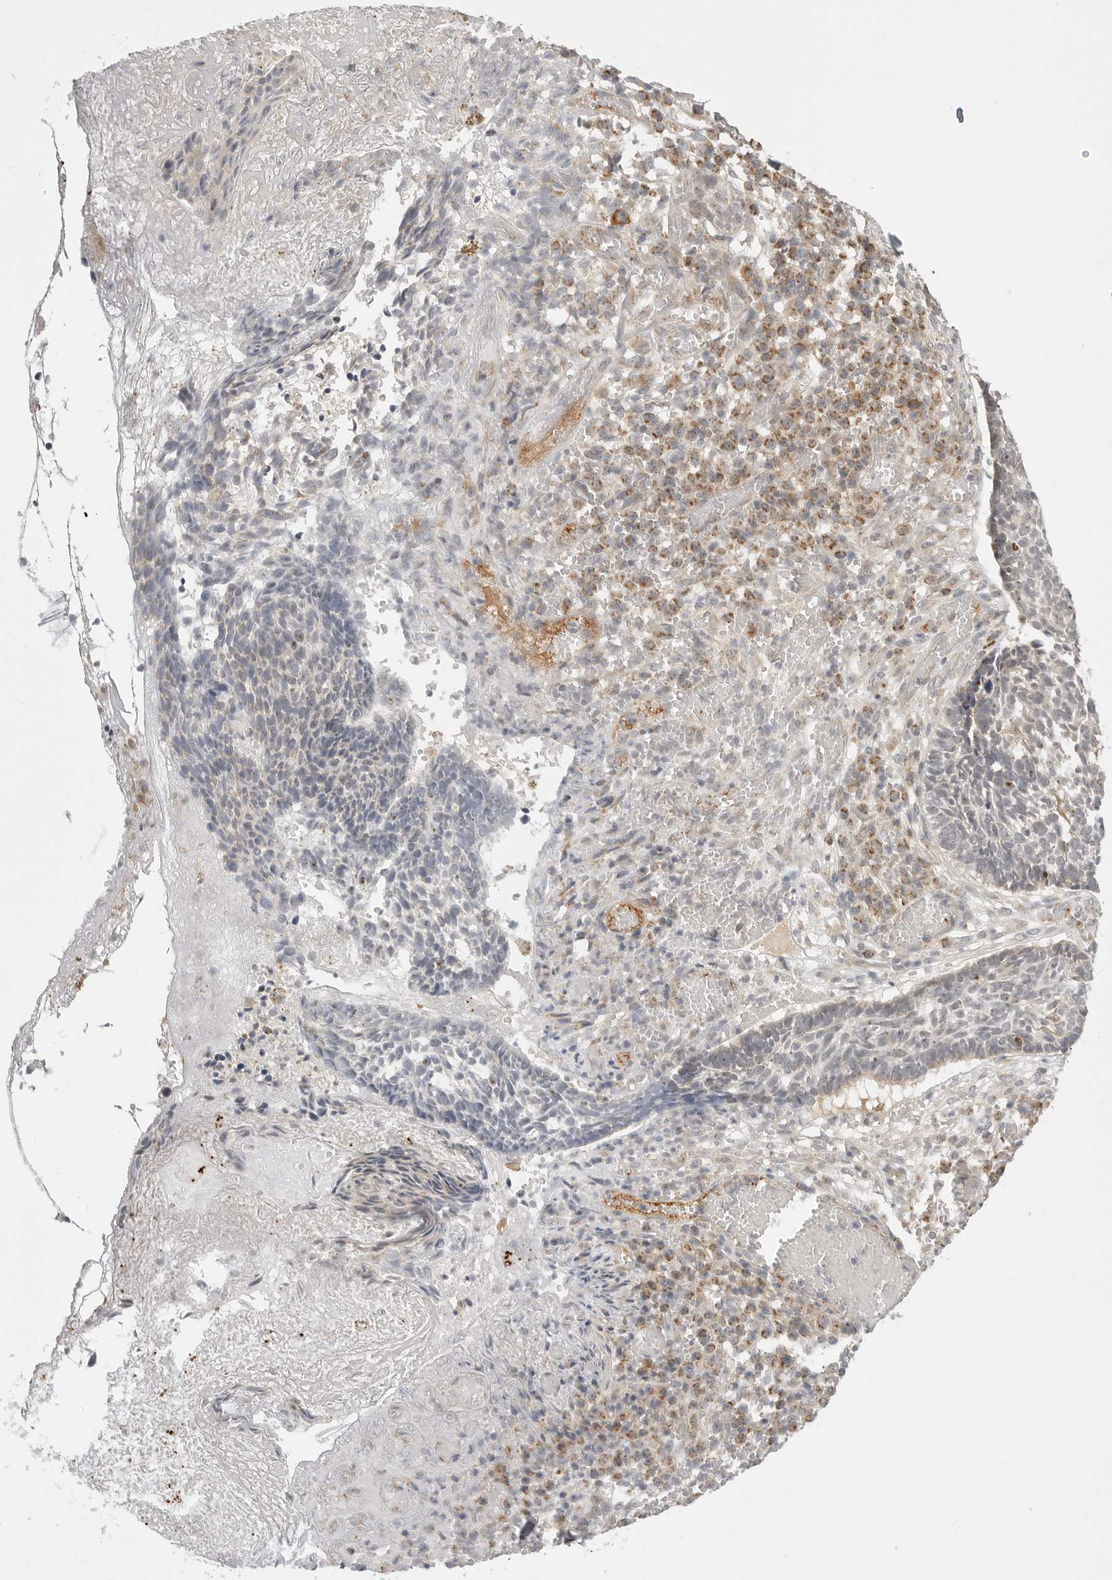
{"staining": {"intensity": "negative", "quantity": "none", "location": "none"}, "tissue": "skin cancer", "cell_type": "Tumor cells", "image_type": "cancer", "snomed": [{"axis": "morphology", "description": "Basal cell carcinoma"}, {"axis": "topography", "description": "Skin"}], "caption": "DAB (3,3'-diaminobenzidine) immunohistochemical staining of skin cancer (basal cell carcinoma) reveals no significant expression in tumor cells.", "gene": "KALRN", "patient": {"sex": "male", "age": 85}}